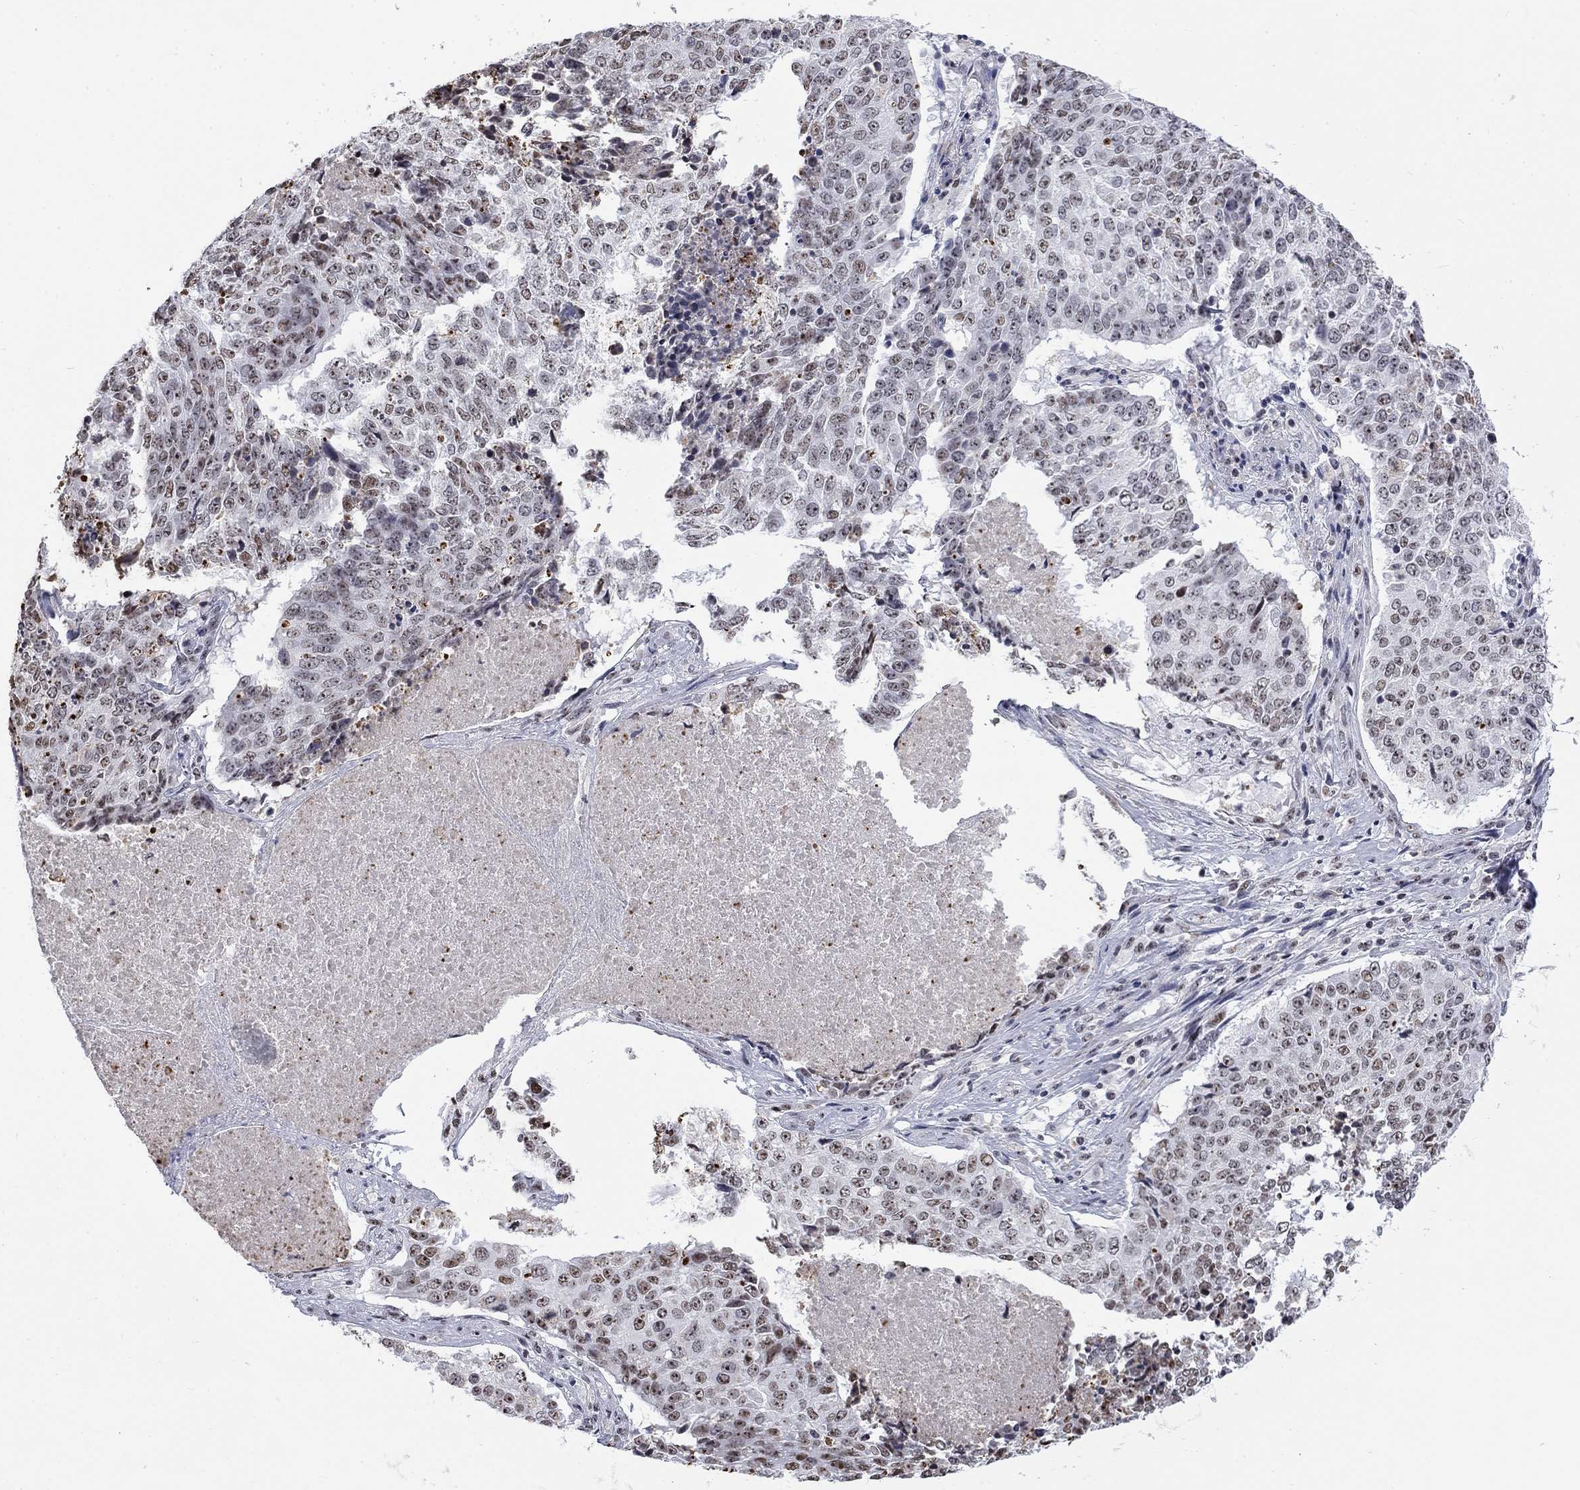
{"staining": {"intensity": "moderate", "quantity": "25%-75%", "location": "nuclear"}, "tissue": "lung cancer", "cell_type": "Tumor cells", "image_type": "cancer", "snomed": [{"axis": "morphology", "description": "Normal tissue, NOS"}, {"axis": "morphology", "description": "Squamous cell carcinoma, NOS"}, {"axis": "topography", "description": "Bronchus"}, {"axis": "topography", "description": "Lung"}], "caption": "This photomicrograph displays squamous cell carcinoma (lung) stained with immunohistochemistry to label a protein in brown. The nuclear of tumor cells show moderate positivity for the protein. Nuclei are counter-stained blue.", "gene": "CSRNP3", "patient": {"sex": "male", "age": 64}}